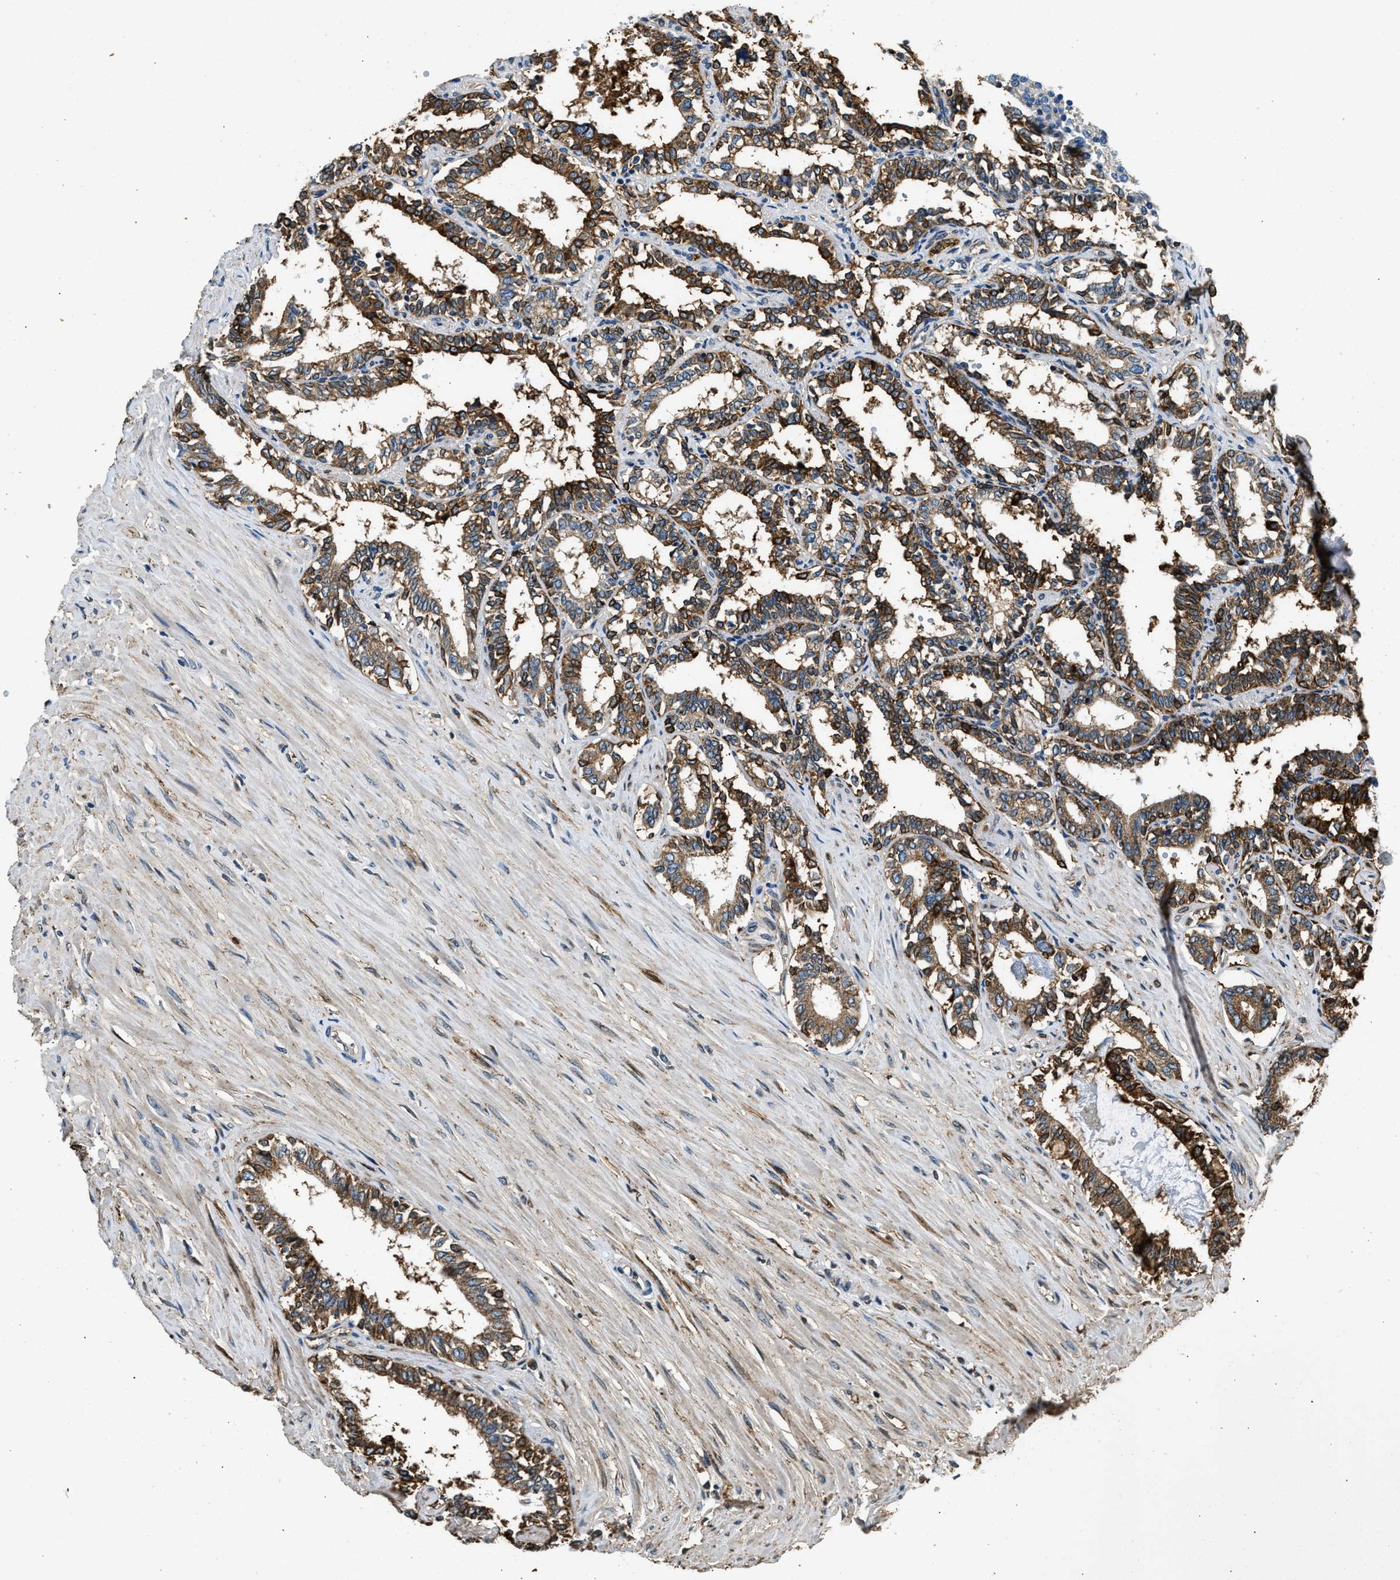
{"staining": {"intensity": "strong", "quantity": ">75%", "location": "cytoplasmic/membranous,nuclear"}, "tissue": "seminal vesicle", "cell_type": "Glandular cells", "image_type": "normal", "snomed": [{"axis": "morphology", "description": "Normal tissue, NOS"}, {"axis": "morphology", "description": "Adenocarcinoma, High grade"}, {"axis": "topography", "description": "Prostate"}, {"axis": "topography", "description": "Seminal veicle"}], "caption": "Strong cytoplasmic/membranous,nuclear positivity for a protein is appreciated in about >75% of glandular cells of normal seminal vesicle using IHC.", "gene": "ANXA3", "patient": {"sex": "male", "age": 55}}